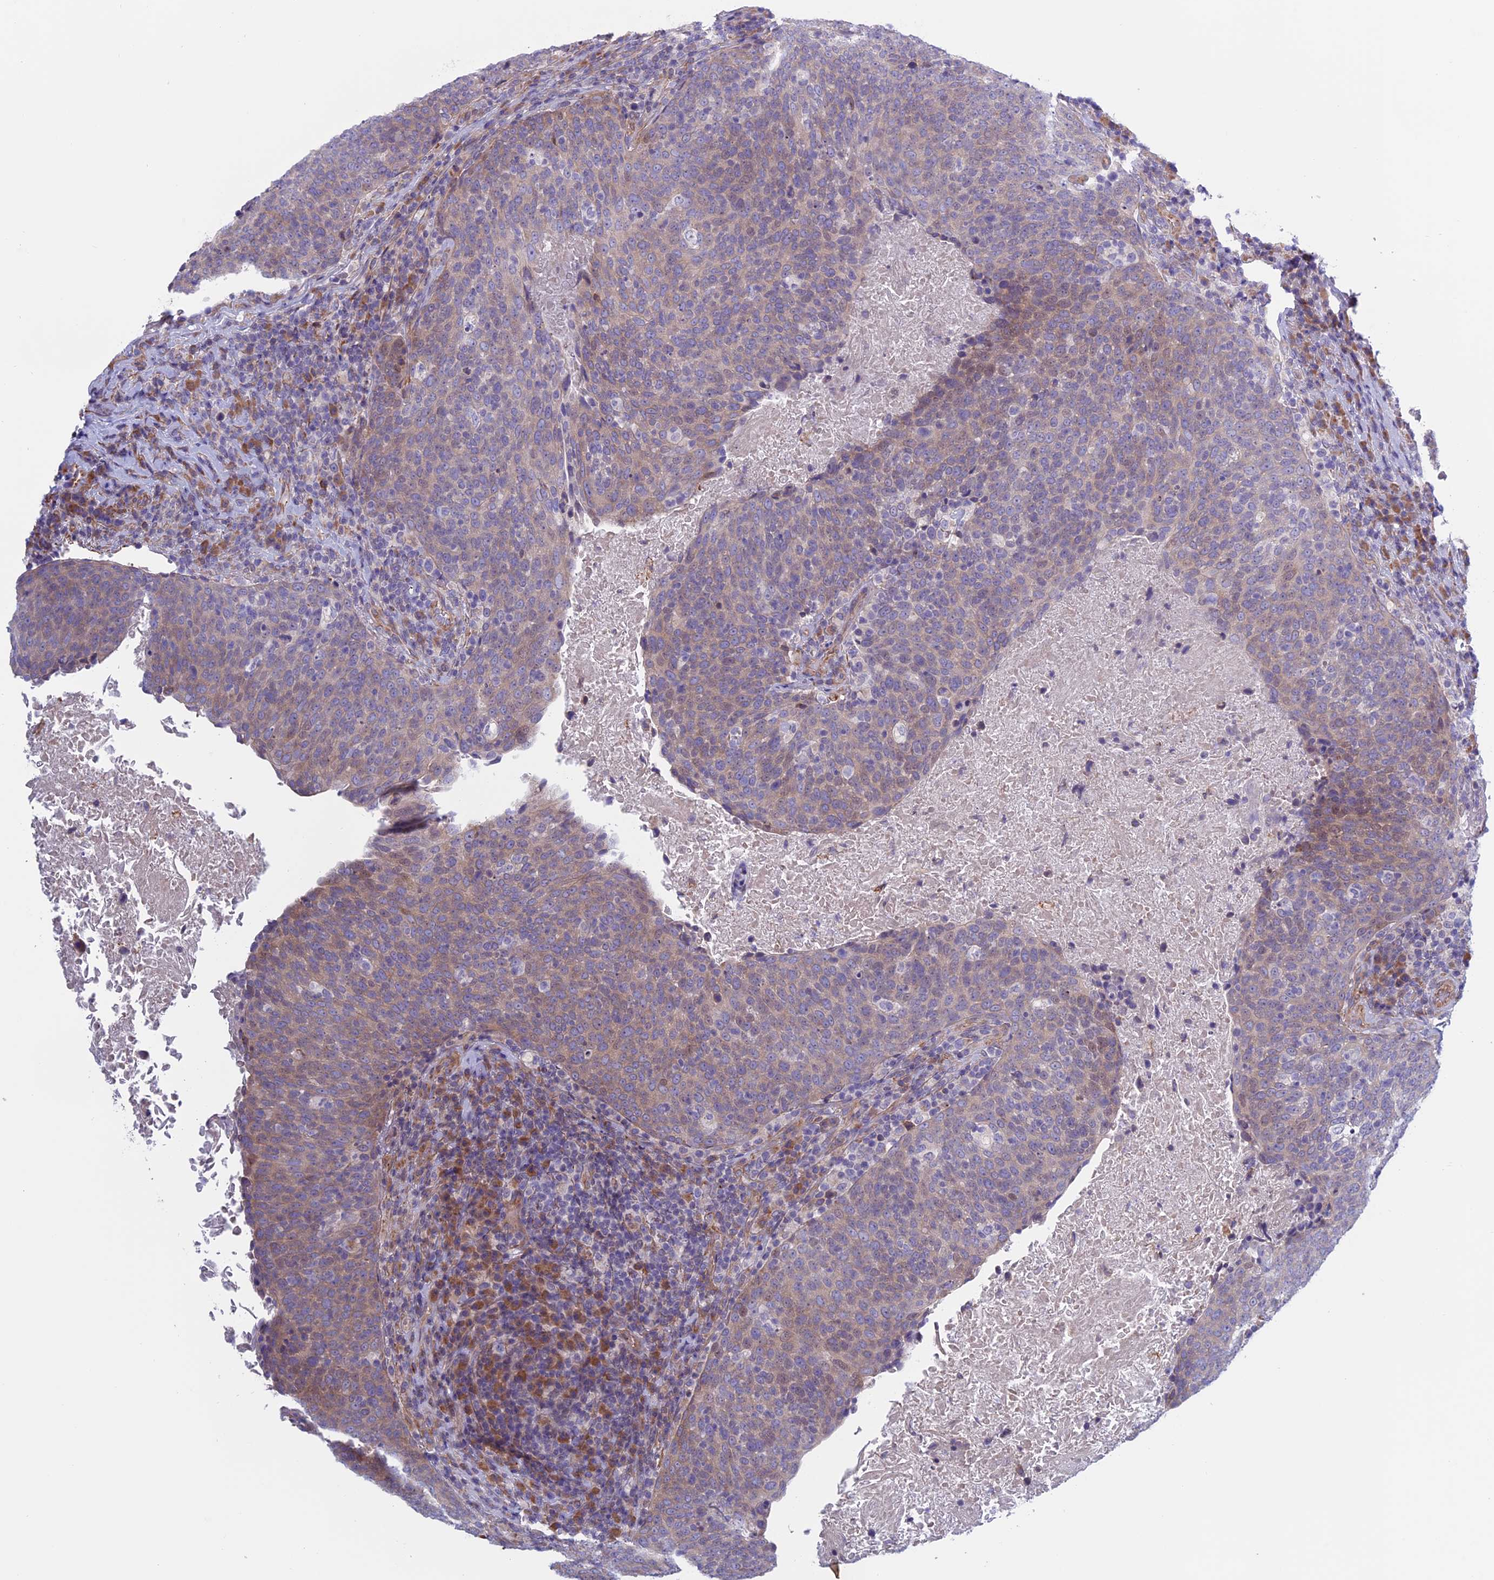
{"staining": {"intensity": "weak", "quantity": "25%-75%", "location": "cytoplasmic/membranous"}, "tissue": "head and neck cancer", "cell_type": "Tumor cells", "image_type": "cancer", "snomed": [{"axis": "morphology", "description": "Squamous cell carcinoma, NOS"}, {"axis": "morphology", "description": "Squamous cell carcinoma, metastatic, NOS"}, {"axis": "topography", "description": "Lymph node"}, {"axis": "topography", "description": "Head-Neck"}], "caption": "Squamous cell carcinoma (head and neck) was stained to show a protein in brown. There is low levels of weak cytoplasmic/membranous expression in about 25%-75% of tumor cells.", "gene": "BCL2L10", "patient": {"sex": "male", "age": 62}}